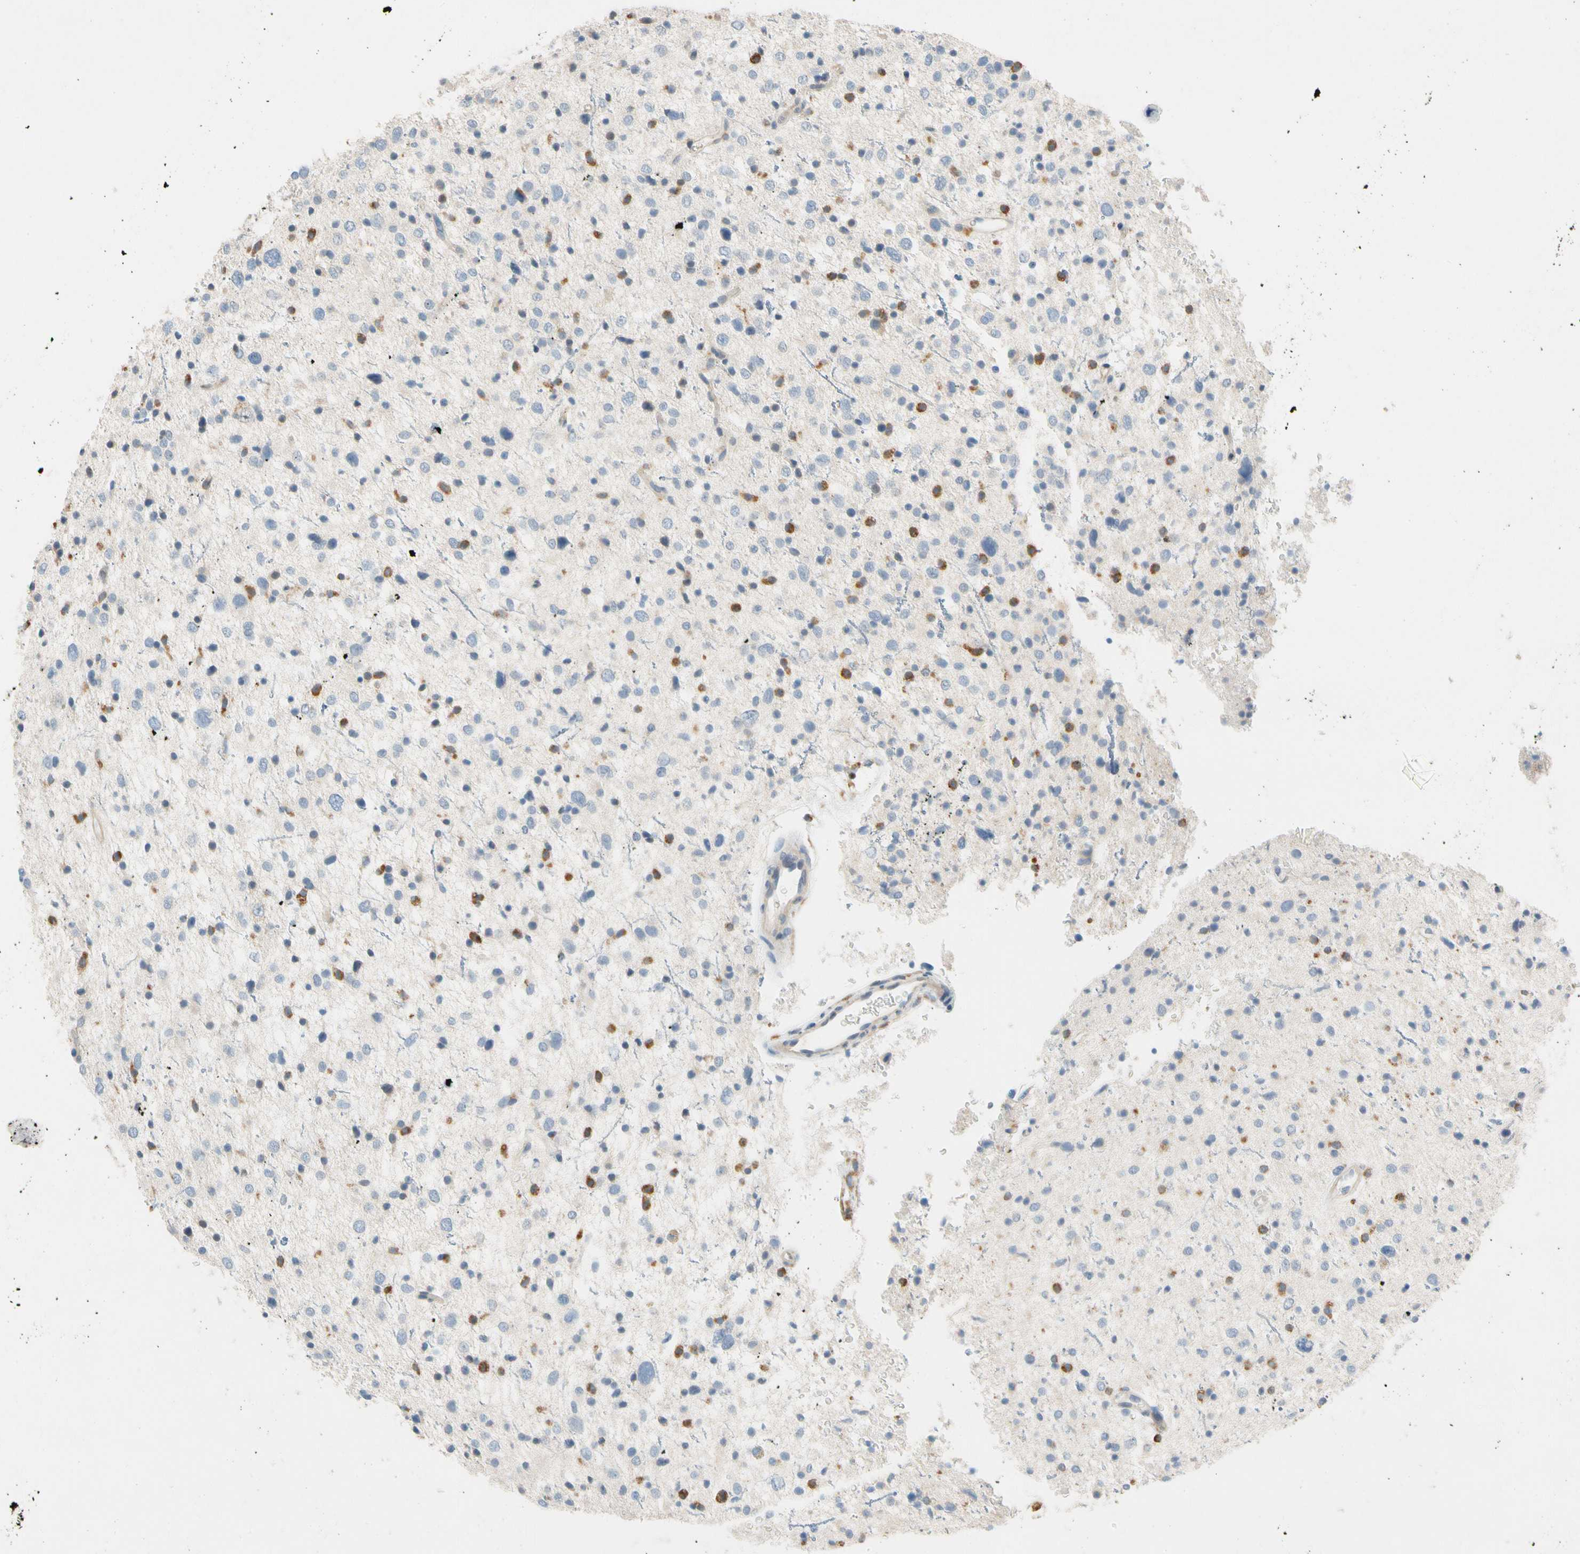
{"staining": {"intensity": "negative", "quantity": "none", "location": "none"}, "tissue": "glioma", "cell_type": "Tumor cells", "image_type": "cancer", "snomed": [{"axis": "morphology", "description": "Glioma, malignant, Low grade"}, {"axis": "topography", "description": "Brain"}], "caption": "Immunohistochemical staining of low-grade glioma (malignant) shows no significant expression in tumor cells.", "gene": "SP140", "patient": {"sex": "female", "age": 37}}